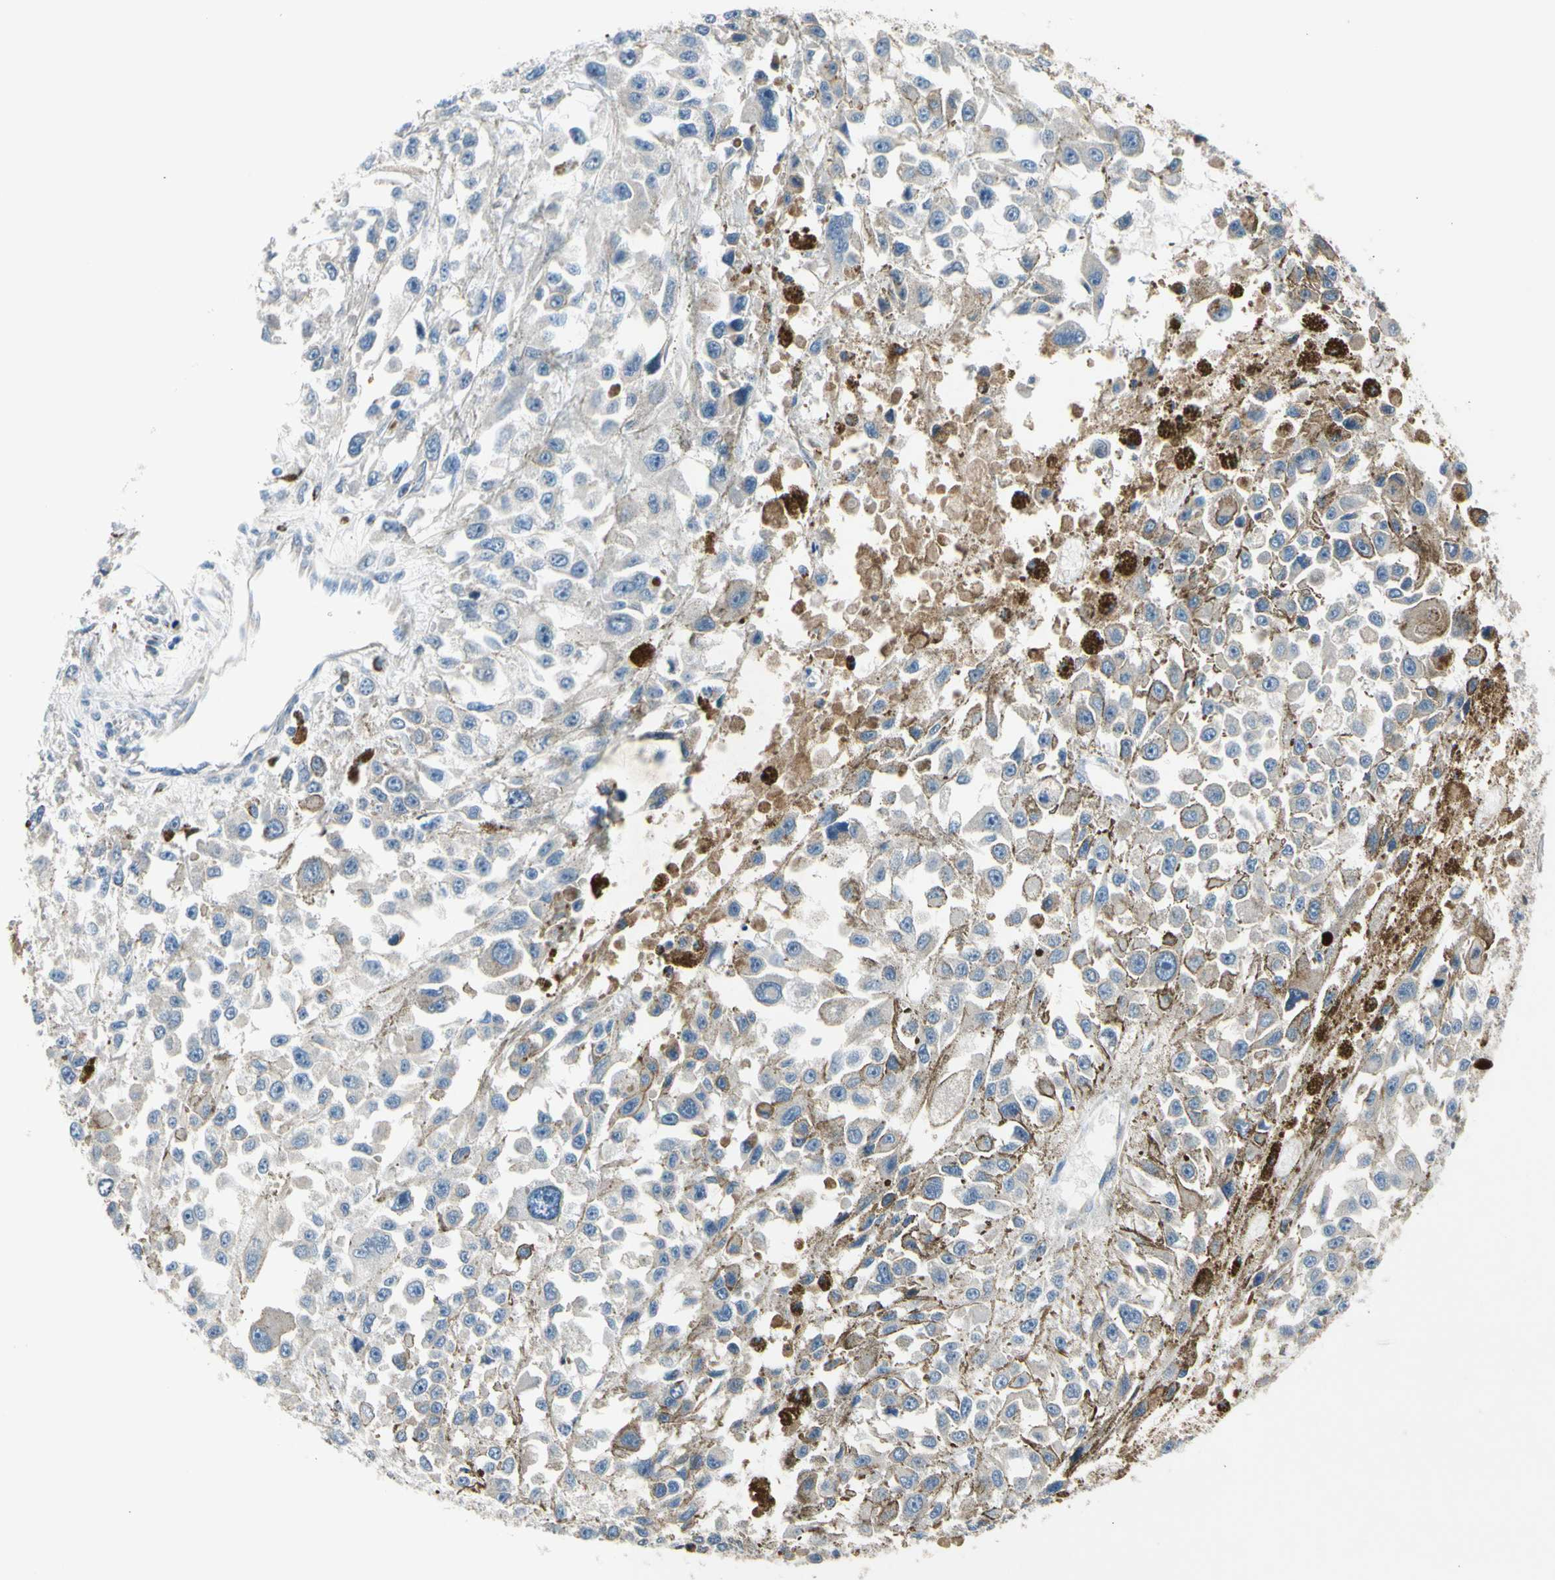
{"staining": {"intensity": "moderate", "quantity": "<25%", "location": "cytoplasmic/membranous"}, "tissue": "melanoma", "cell_type": "Tumor cells", "image_type": "cancer", "snomed": [{"axis": "morphology", "description": "Malignant melanoma, Metastatic site"}, {"axis": "topography", "description": "Lymph node"}], "caption": "Approximately <25% of tumor cells in human melanoma exhibit moderate cytoplasmic/membranous protein expression as visualized by brown immunohistochemical staining.", "gene": "NPHP3", "patient": {"sex": "male", "age": 59}}